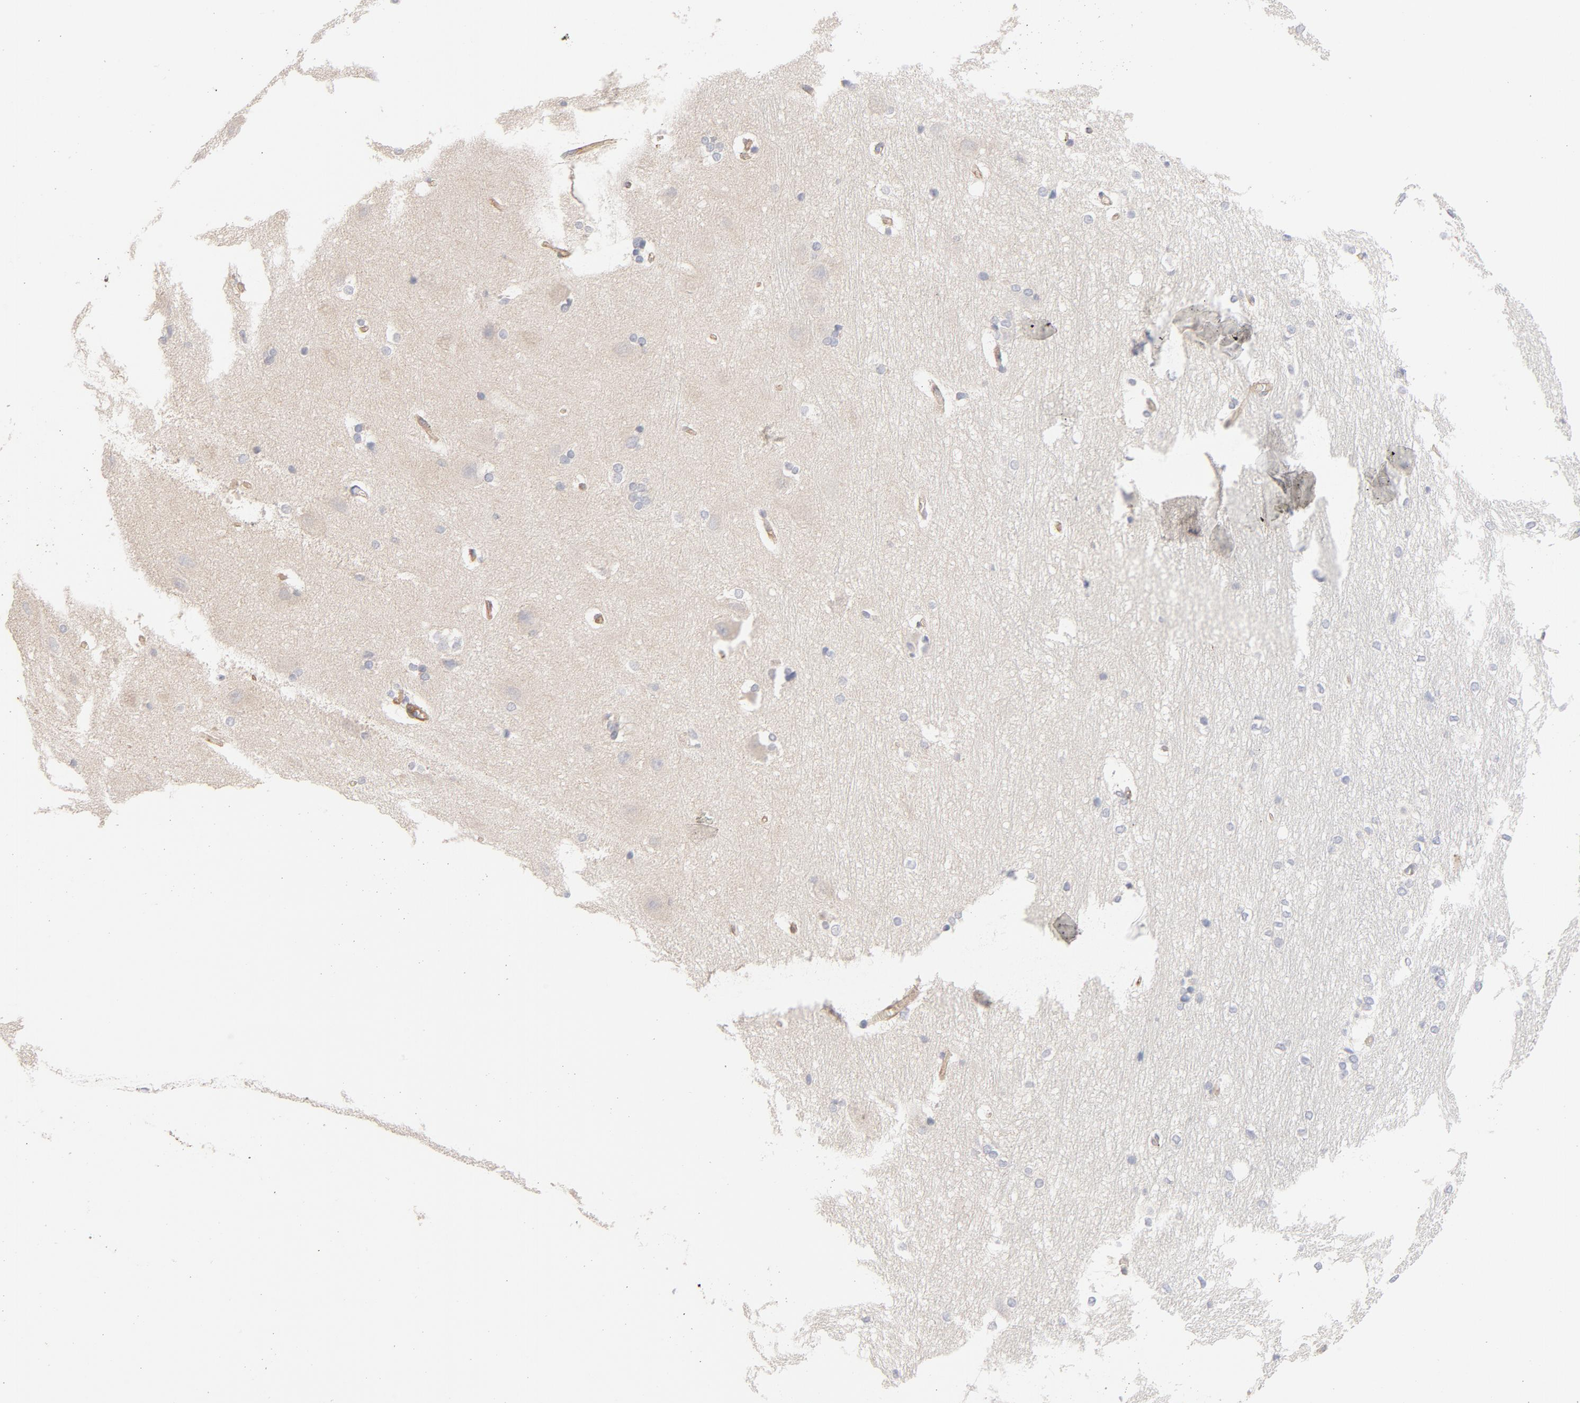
{"staining": {"intensity": "weak", "quantity": "<25%", "location": "cytoplasmic/membranous"}, "tissue": "hippocampus", "cell_type": "Glial cells", "image_type": "normal", "snomed": [{"axis": "morphology", "description": "Normal tissue, NOS"}, {"axis": "topography", "description": "Hippocampus"}], "caption": "DAB immunohistochemical staining of normal hippocampus exhibits no significant expression in glial cells.", "gene": "STRN3", "patient": {"sex": "female", "age": 19}}